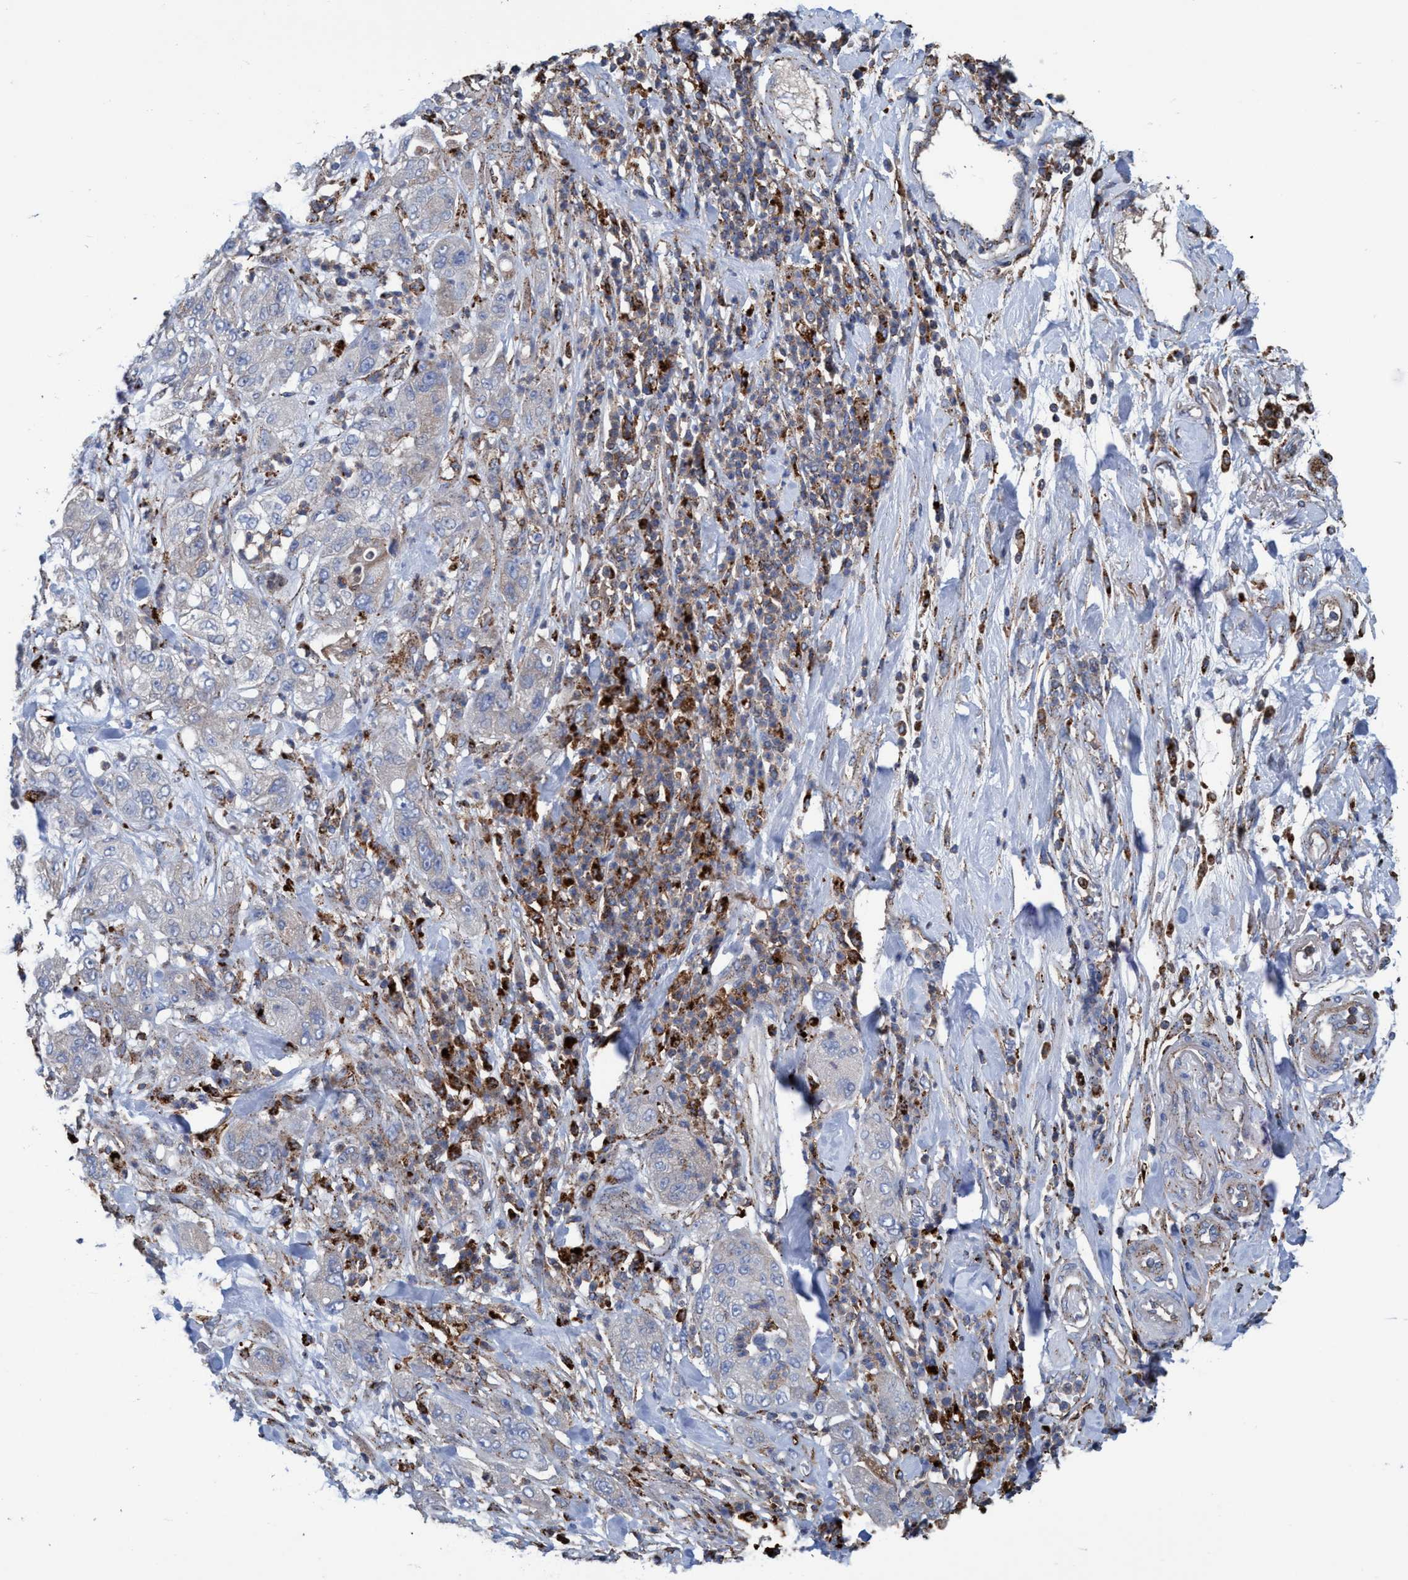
{"staining": {"intensity": "weak", "quantity": "<25%", "location": "cytoplasmic/membranous"}, "tissue": "pancreatic cancer", "cell_type": "Tumor cells", "image_type": "cancer", "snomed": [{"axis": "morphology", "description": "Adenocarcinoma, NOS"}, {"axis": "topography", "description": "Pancreas"}], "caption": "Immunohistochemical staining of pancreatic adenocarcinoma exhibits no significant staining in tumor cells.", "gene": "TRIM65", "patient": {"sex": "female", "age": 78}}